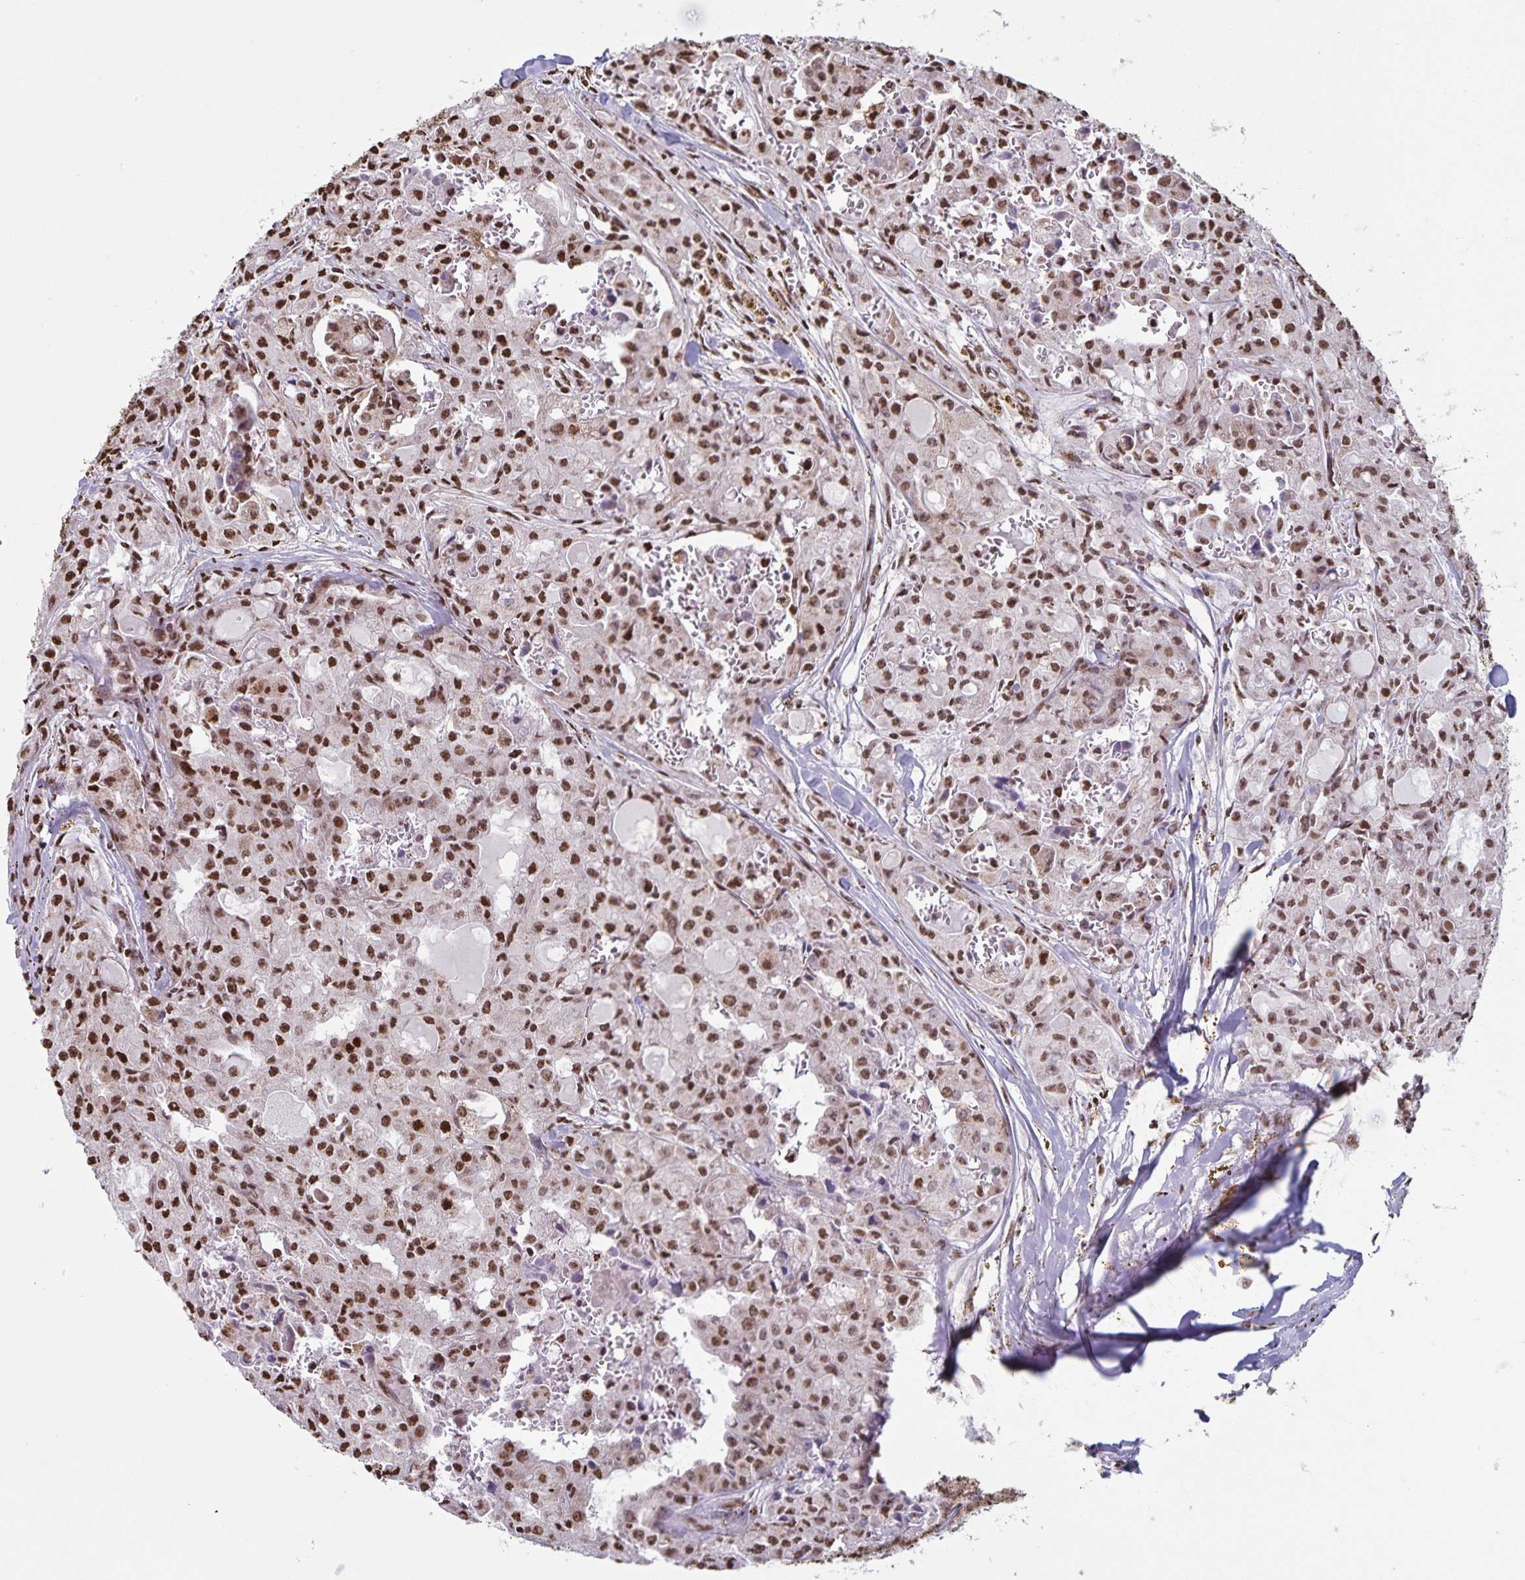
{"staining": {"intensity": "moderate", "quantity": ">75%", "location": "nuclear"}, "tissue": "head and neck cancer", "cell_type": "Tumor cells", "image_type": "cancer", "snomed": [{"axis": "morphology", "description": "Adenocarcinoma, NOS"}, {"axis": "topography", "description": "Head-Neck"}], "caption": "Immunohistochemistry (IHC) (DAB (3,3'-diaminobenzidine)) staining of human head and neck cancer exhibits moderate nuclear protein staining in about >75% of tumor cells.", "gene": "DUT", "patient": {"sex": "male", "age": 64}}